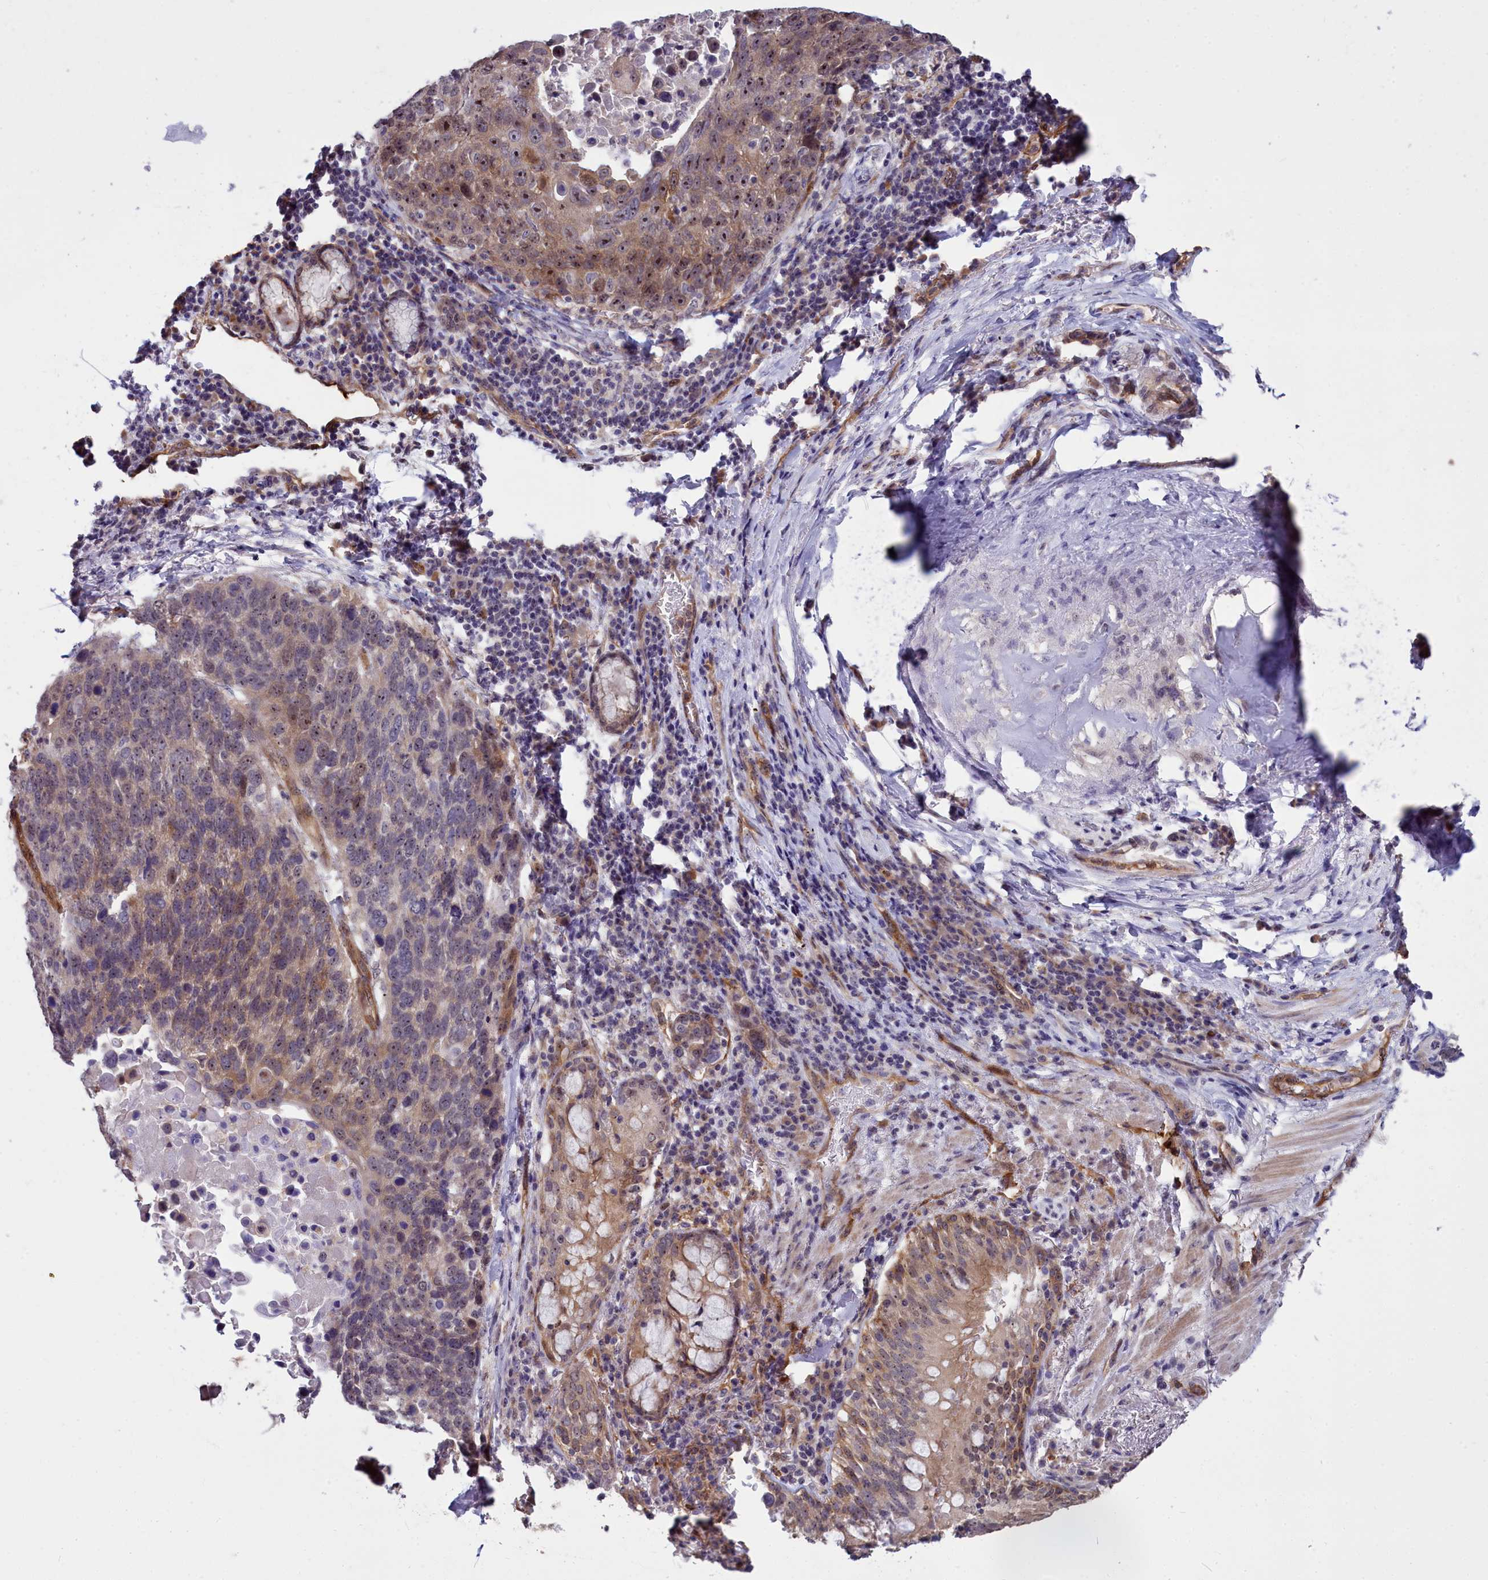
{"staining": {"intensity": "moderate", "quantity": "<25%", "location": "cytoplasmic/membranous,nuclear"}, "tissue": "lung cancer", "cell_type": "Tumor cells", "image_type": "cancer", "snomed": [{"axis": "morphology", "description": "Squamous cell carcinoma, NOS"}, {"axis": "topography", "description": "Lung"}], "caption": "The photomicrograph exhibits immunohistochemical staining of lung cancer. There is moderate cytoplasmic/membranous and nuclear positivity is present in about <25% of tumor cells. (IHC, brightfield microscopy, high magnification).", "gene": "BCAR1", "patient": {"sex": "male", "age": 66}}